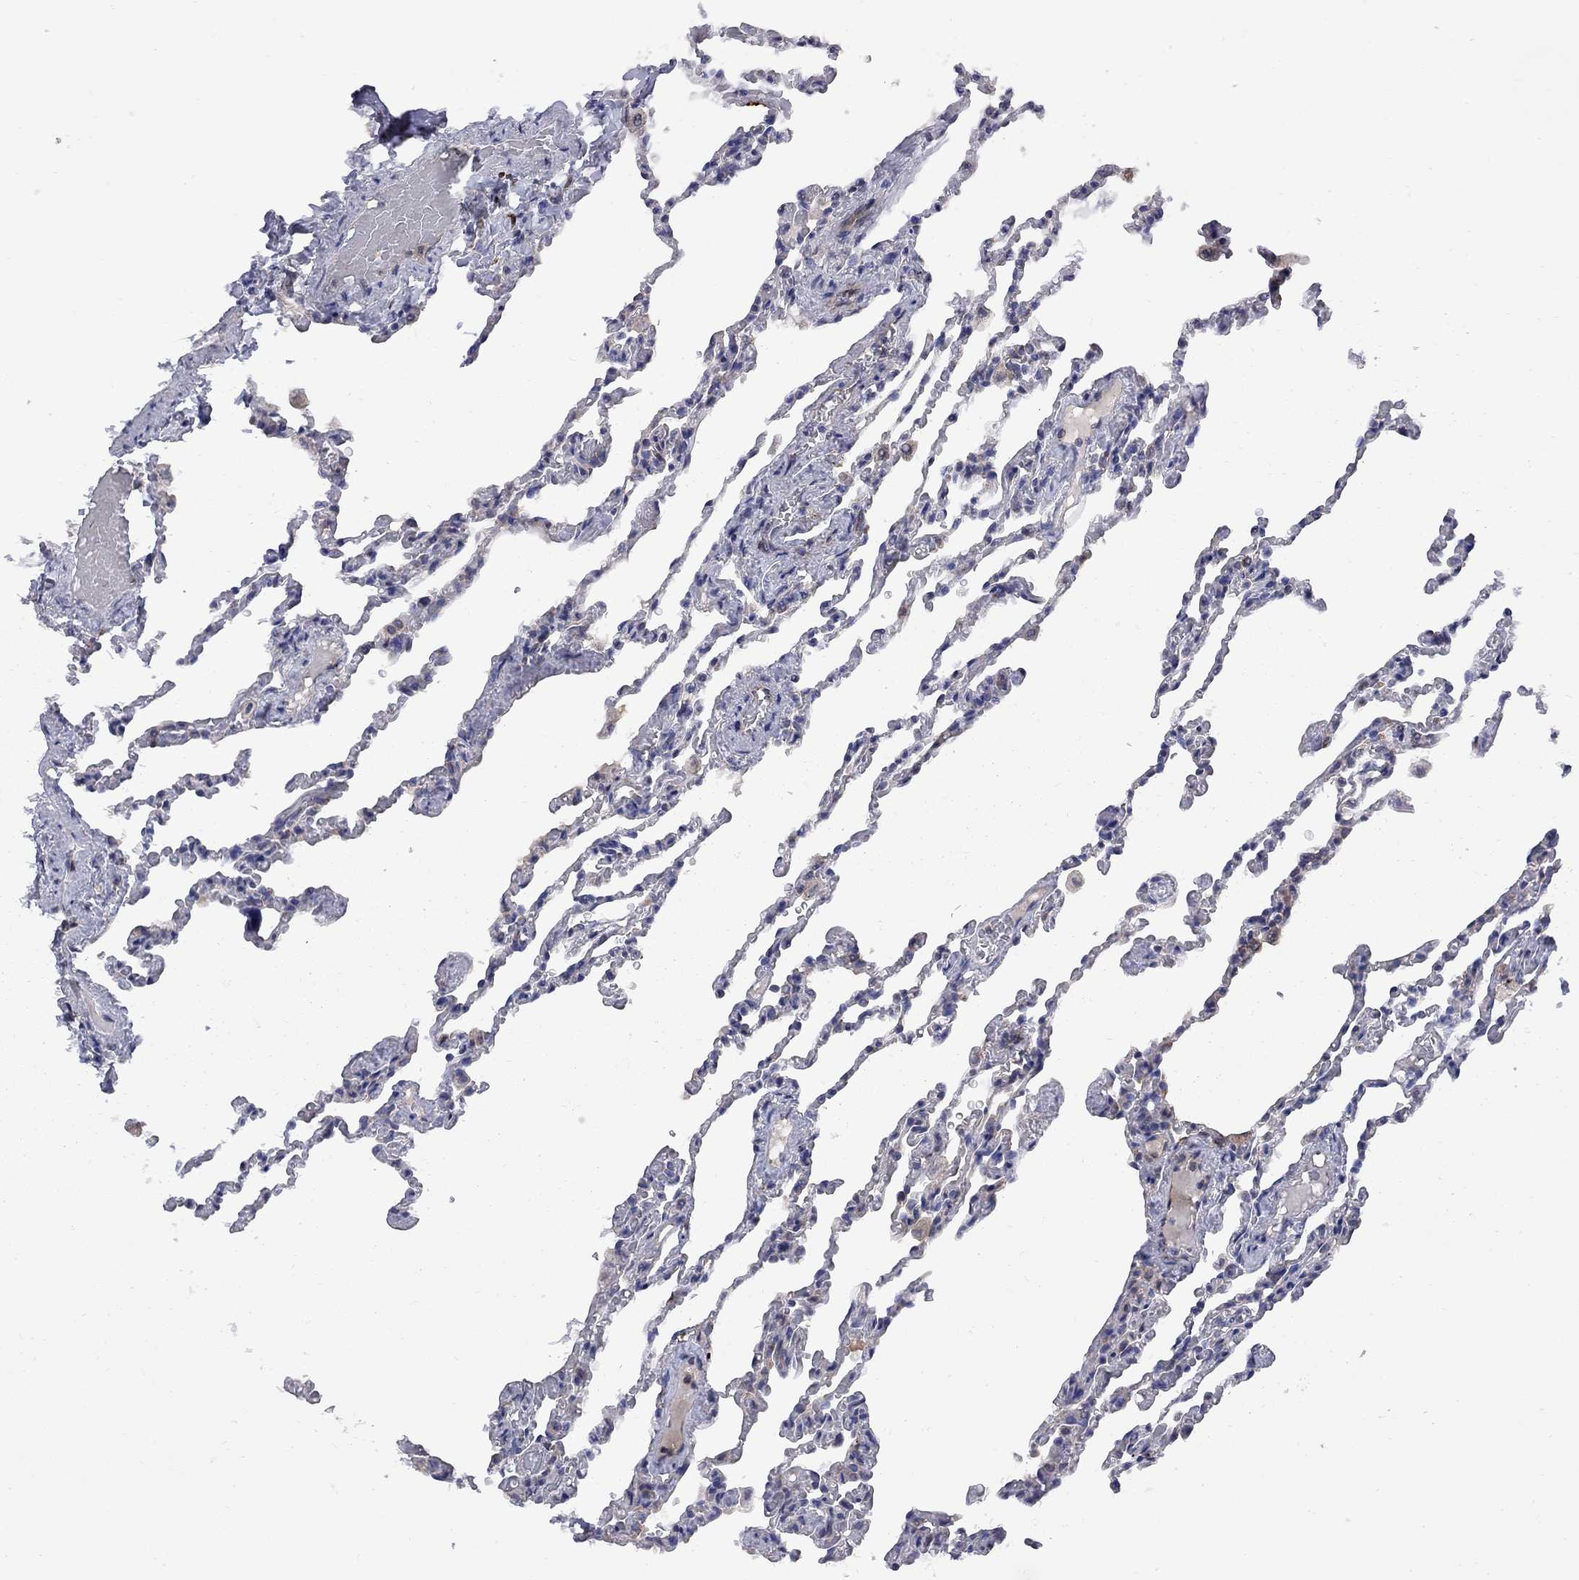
{"staining": {"intensity": "negative", "quantity": "none", "location": "none"}, "tissue": "lung", "cell_type": "Alveolar cells", "image_type": "normal", "snomed": [{"axis": "morphology", "description": "Normal tissue, NOS"}, {"axis": "topography", "description": "Lung"}], "caption": "Immunohistochemical staining of benign lung displays no significant staining in alveolar cells.", "gene": "MTHFR", "patient": {"sex": "female", "age": 43}}